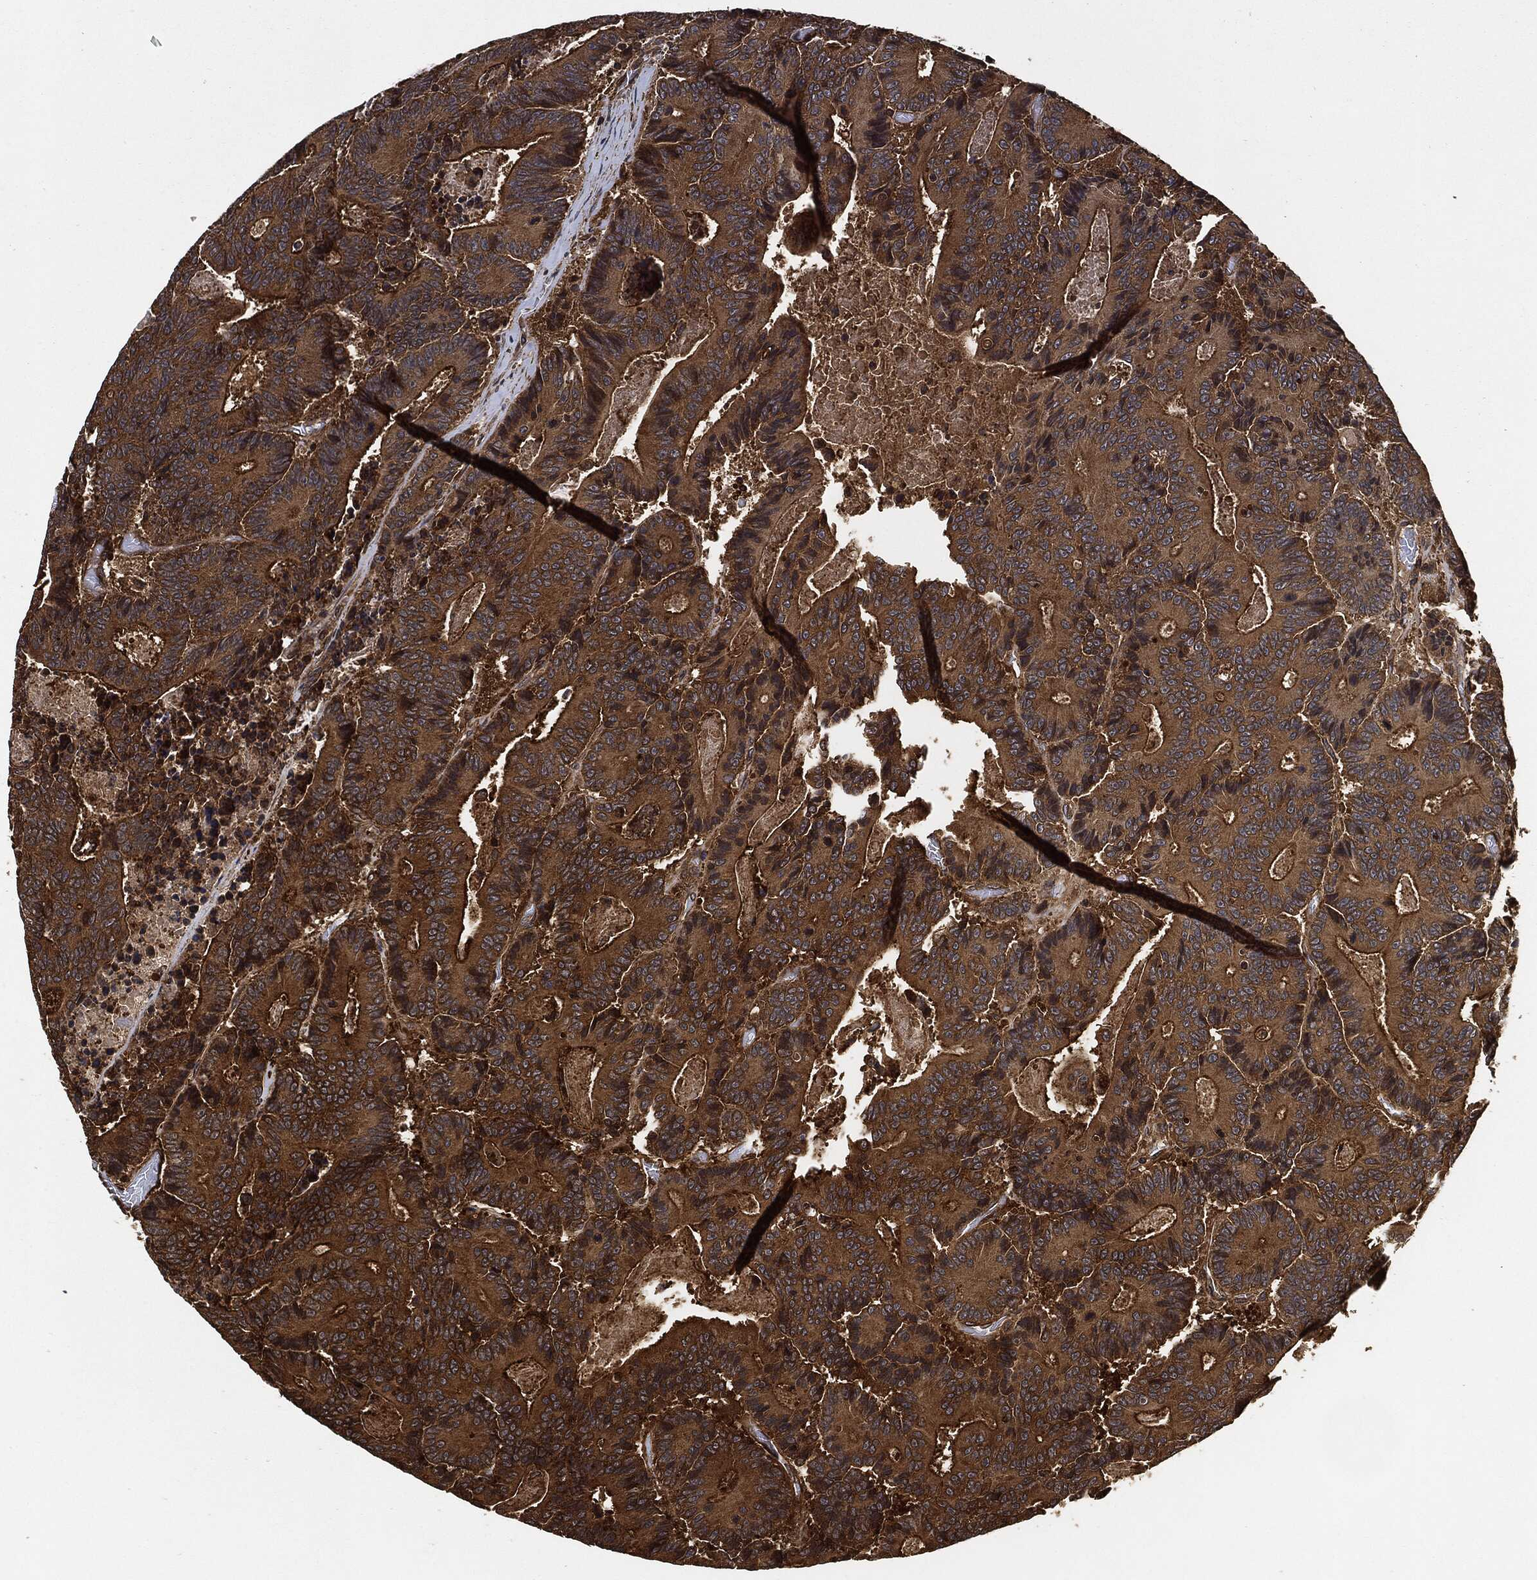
{"staining": {"intensity": "strong", "quantity": ">75%", "location": "cytoplasmic/membranous"}, "tissue": "colorectal cancer", "cell_type": "Tumor cells", "image_type": "cancer", "snomed": [{"axis": "morphology", "description": "Adenocarcinoma, NOS"}, {"axis": "topography", "description": "Colon"}], "caption": "The immunohistochemical stain highlights strong cytoplasmic/membranous staining in tumor cells of adenocarcinoma (colorectal) tissue.", "gene": "CEP290", "patient": {"sex": "male", "age": 83}}